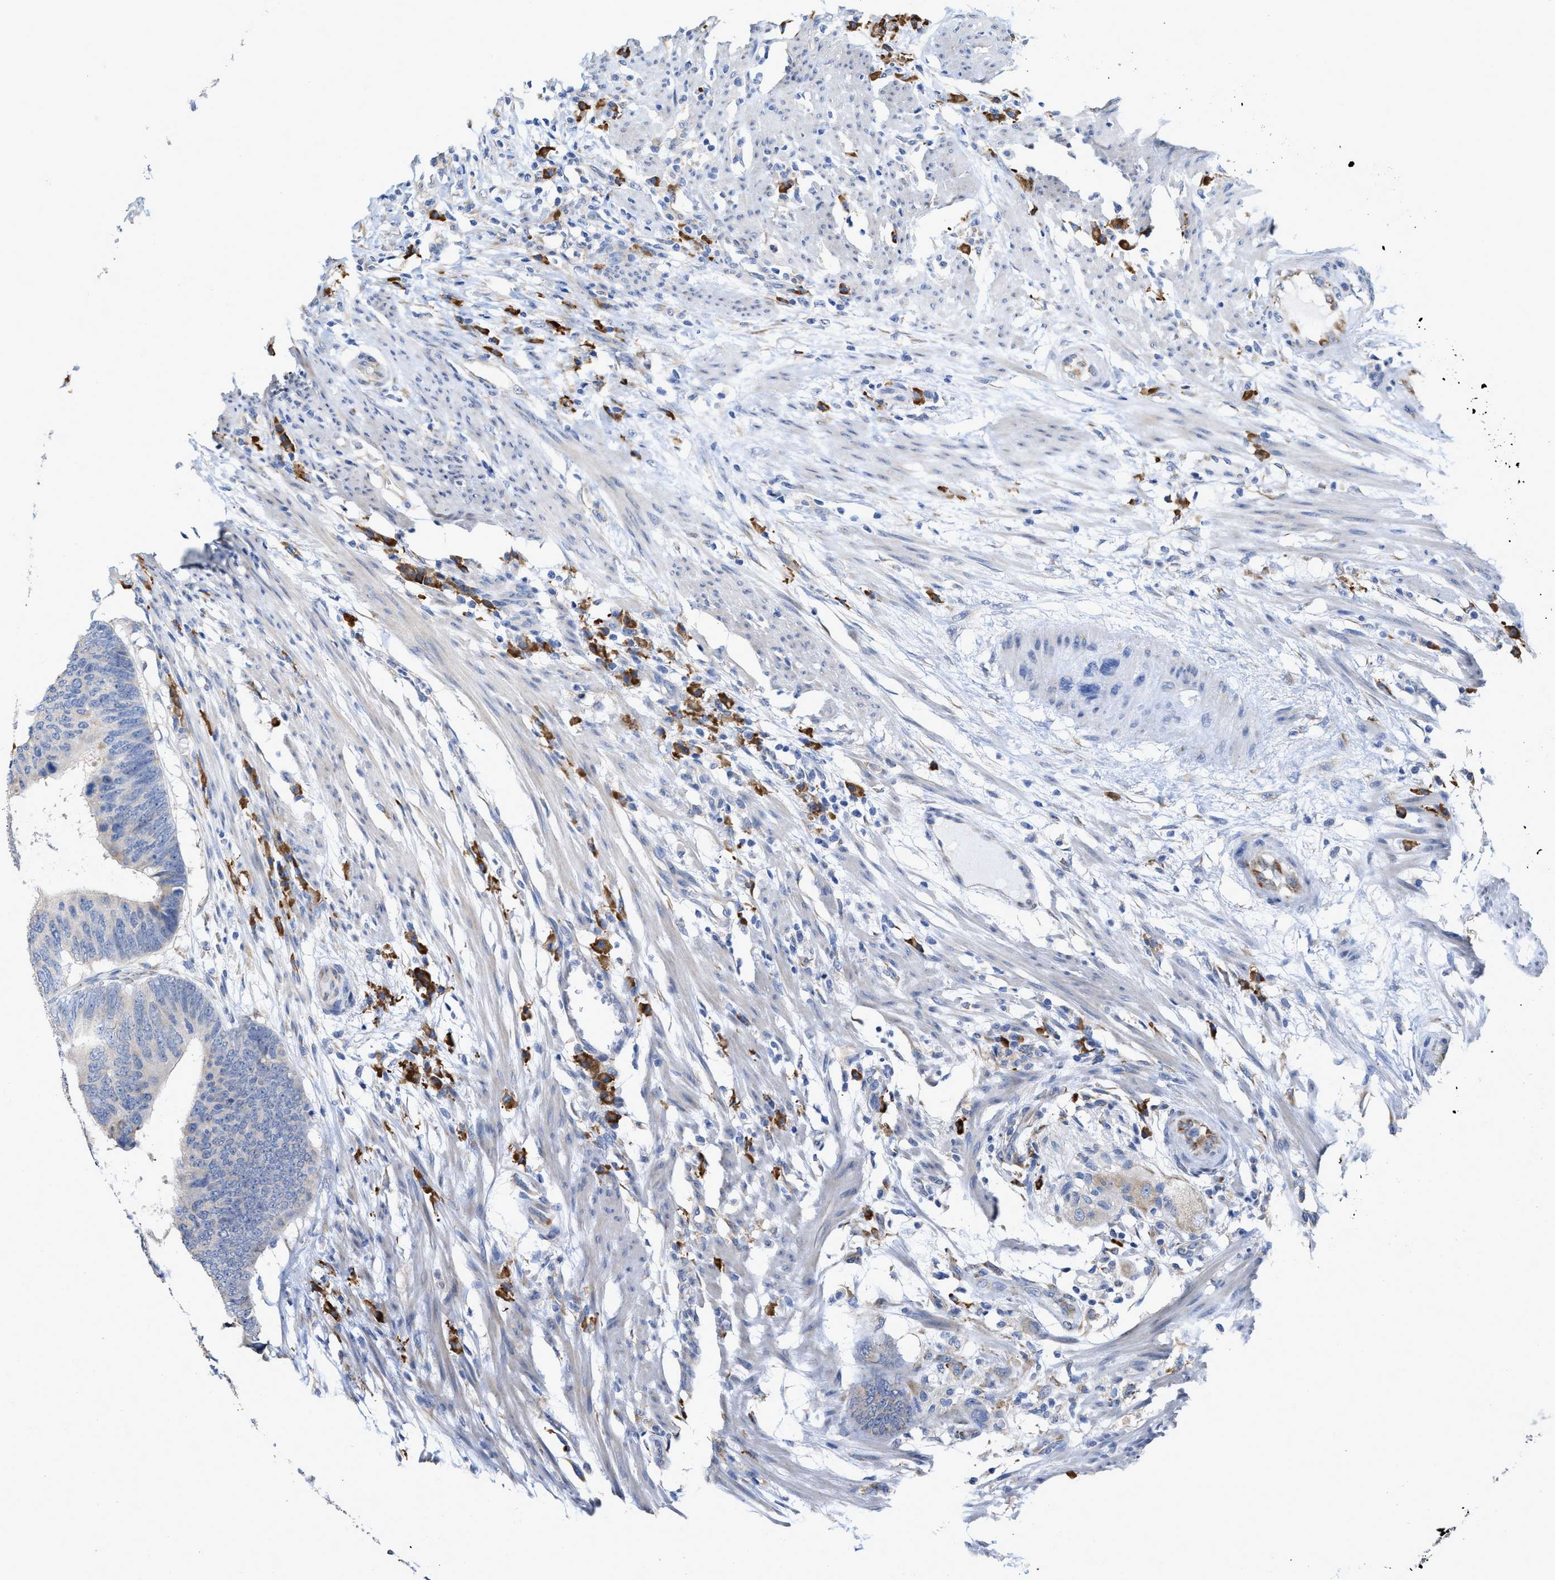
{"staining": {"intensity": "negative", "quantity": "none", "location": "none"}, "tissue": "colorectal cancer", "cell_type": "Tumor cells", "image_type": "cancer", "snomed": [{"axis": "morphology", "description": "Adenocarcinoma, NOS"}, {"axis": "topography", "description": "Colon"}], "caption": "Colorectal cancer (adenocarcinoma) was stained to show a protein in brown. There is no significant expression in tumor cells.", "gene": "RYR2", "patient": {"sex": "male", "age": 56}}